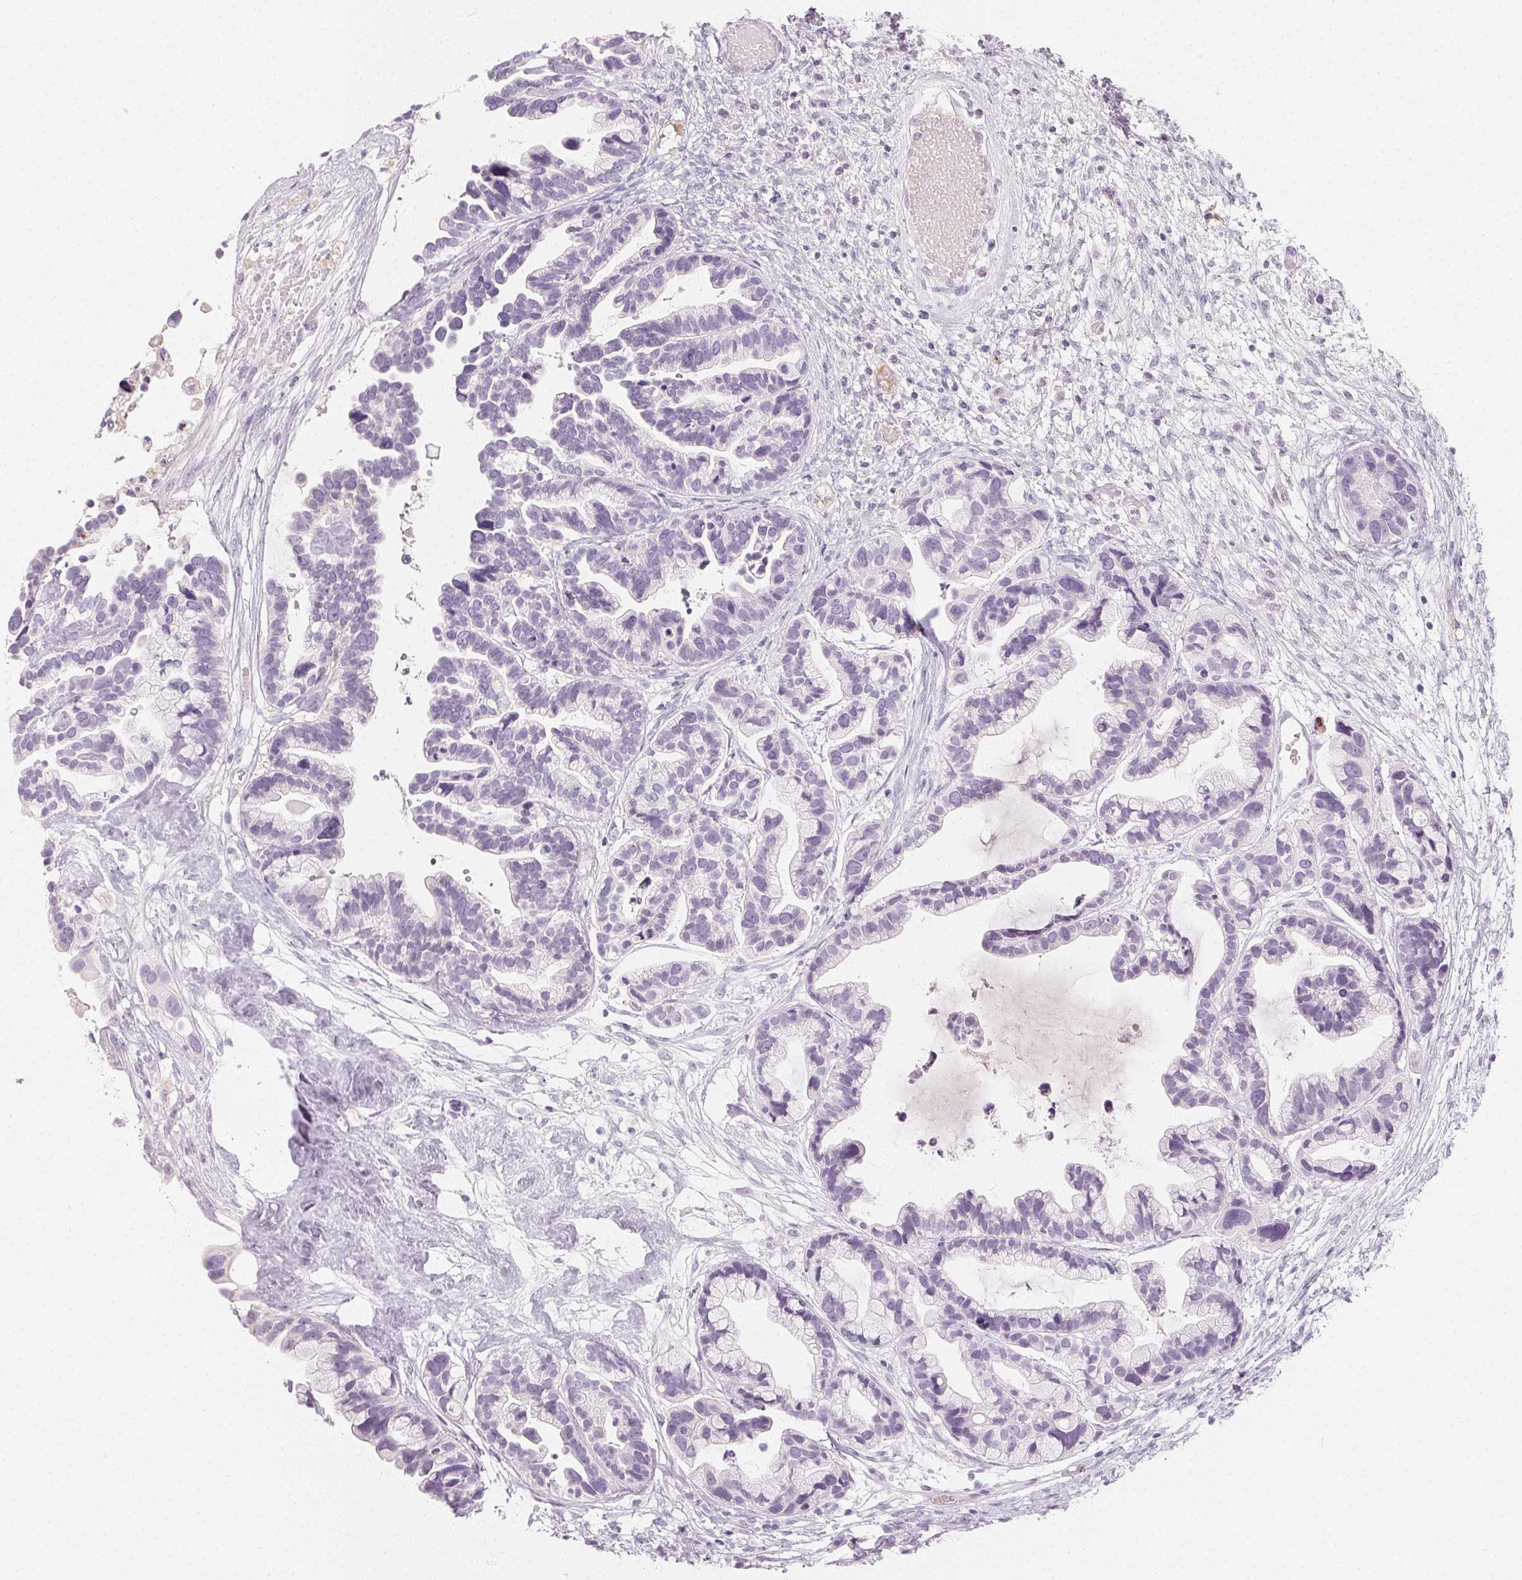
{"staining": {"intensity": "negative", "quantity": "none", "location": "none"}, "tissue": "ovarian cancer", "cell_type": "Tumor cells", "image_type": "cancer", "snomed": [{"axis": "morphology", "description": "Cystadenocarcinoma, serous, NOS"}, {"axis": "topography", "description": "Ovary"}], "caption": "This is an immunohistochemistry (IHC) micrograph of human ovarian cancer. There is no expression in tumor cells.", "gene": "AFM", "patient": {"sex": "female", "age": 56}}